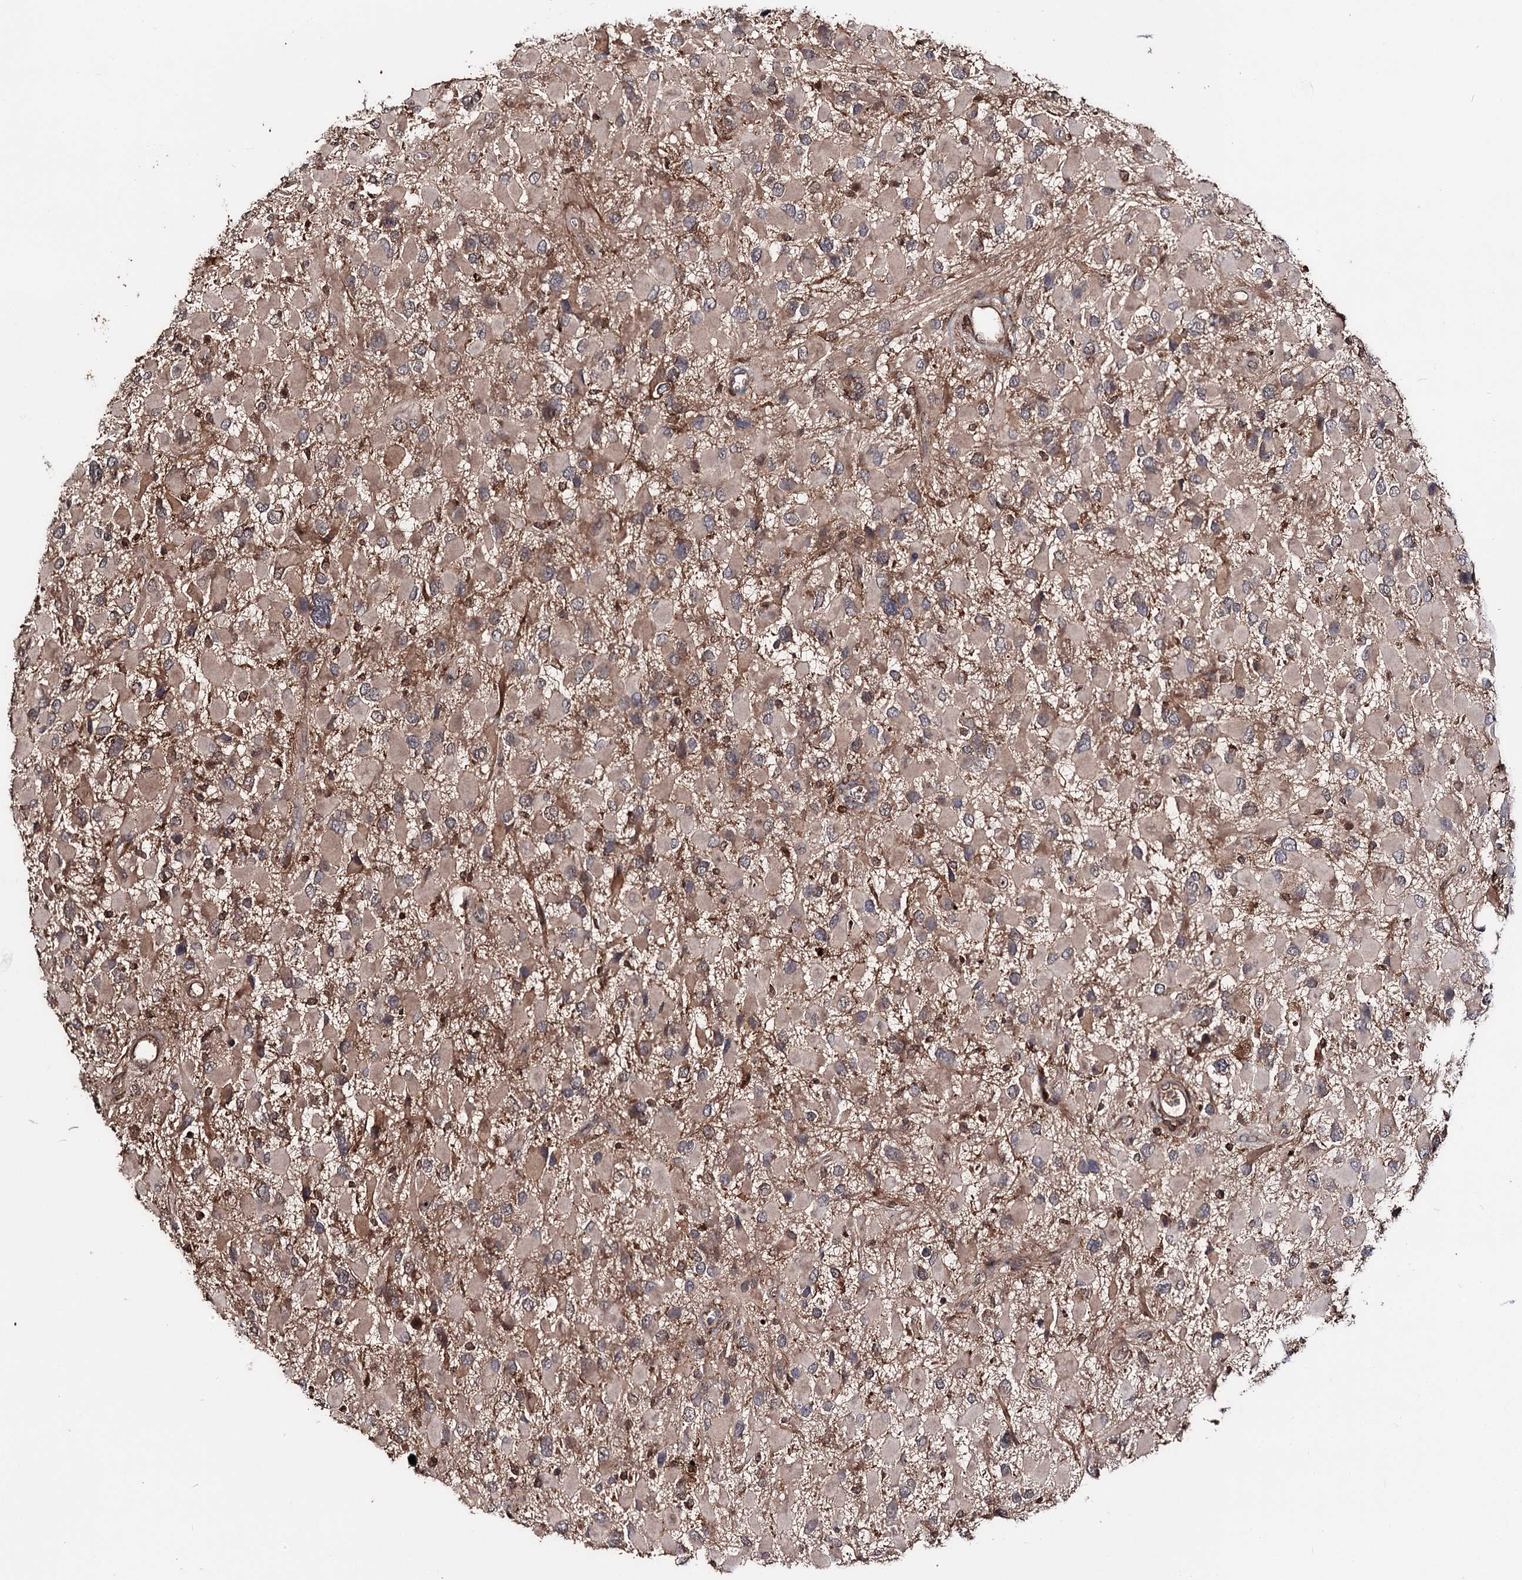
{"staining": {"intensity": "weak", "quantity": "25%-75%", "location": "cytoplasmic/membranous"}, "tissue": "glioma", "cell_type": "Tumor cells", "image_type": "cancer", "snomed": [{"axis": "morphology", "description": "Glioma, malignant, High grade"}, {"axis": "topography", "description": "Brain"}], "caption": "IHC (DAB (3,3'-diaminobenzidine)) staining of human malignant glioma (high-grade) shows weak cytoplasmic/membranous protein expression in about 25%-75% of tumor cells.", "gene": "FAM53B", "patient": {"sex": "male", "age": 53}}